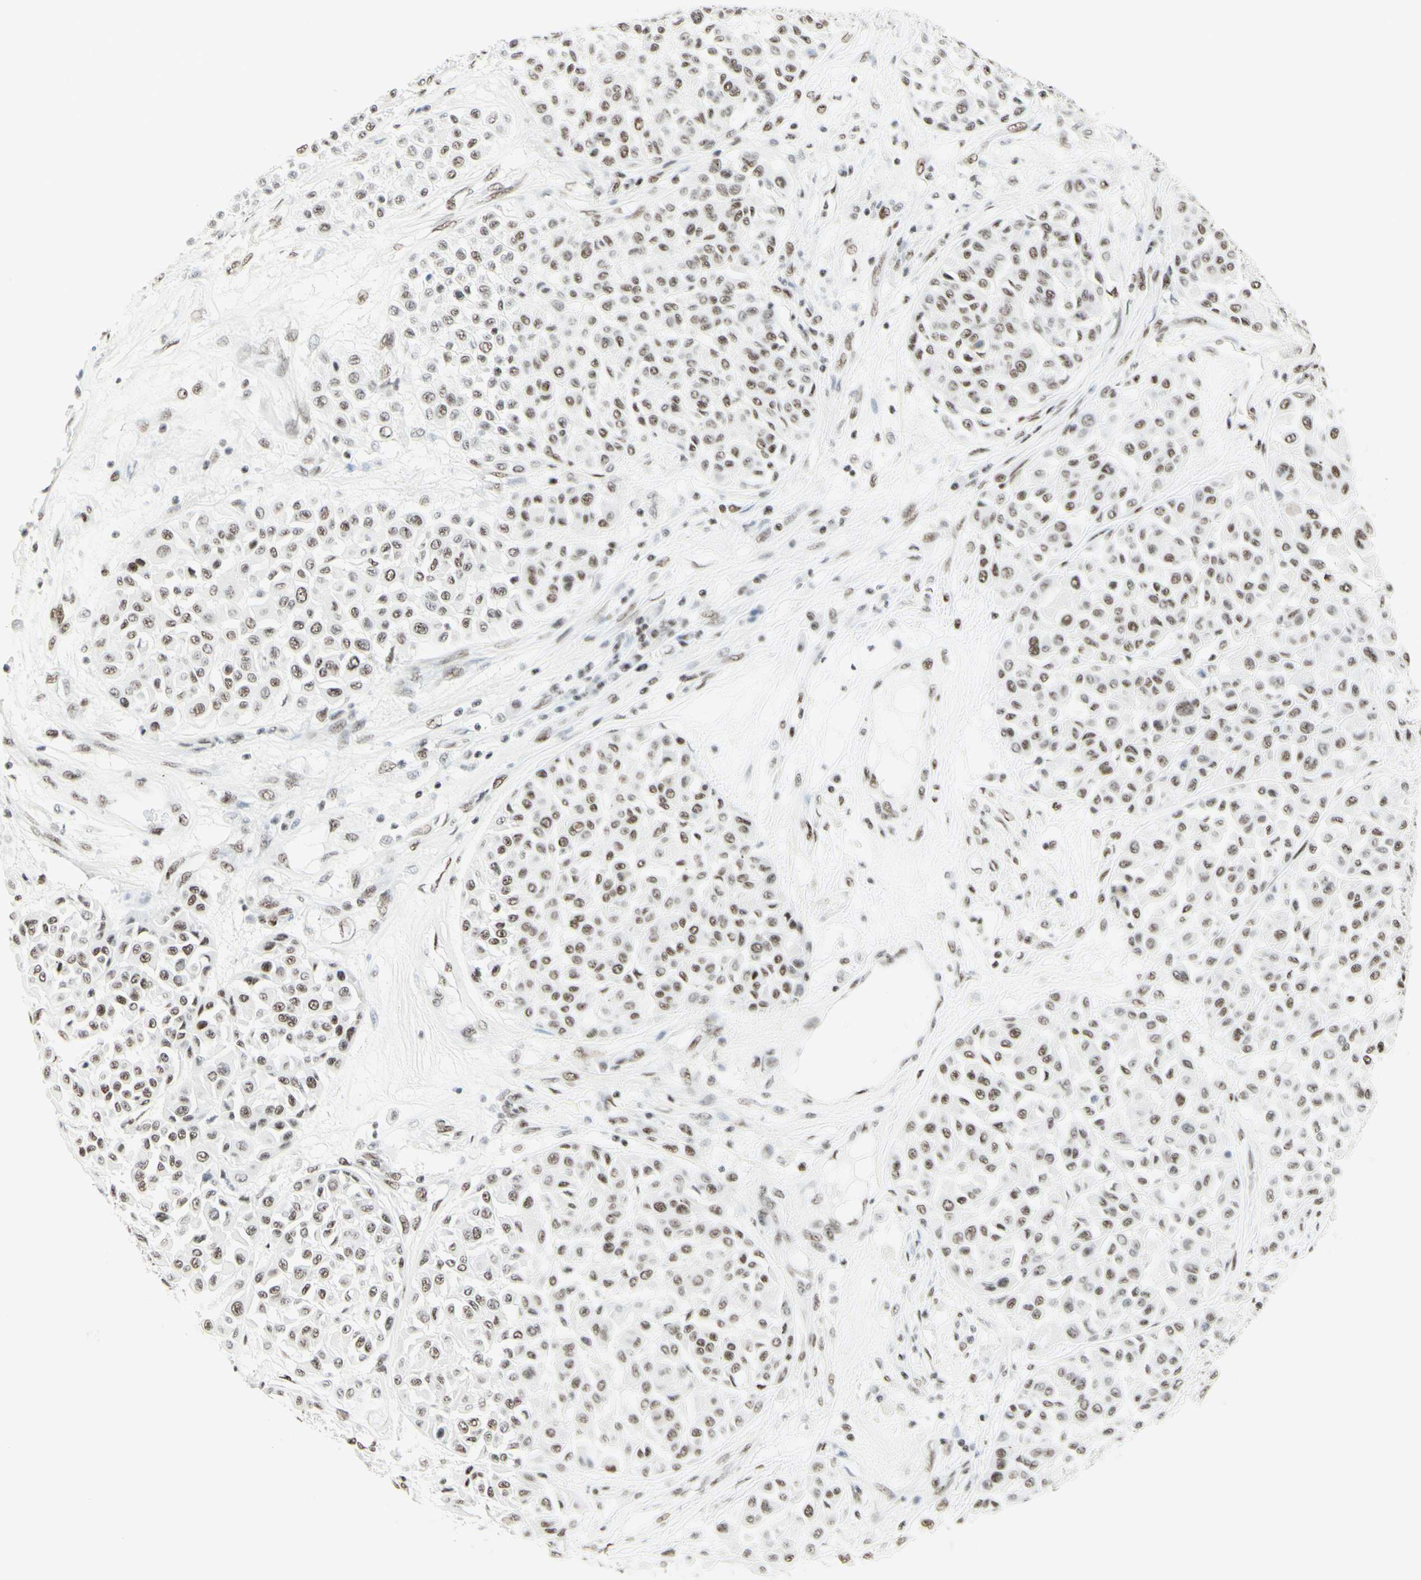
{"staining": {"intensity": "negative", "quantity": "none", "location": "none"}, "tissue": "melanoma", "cell_type": "Tumor cells", "image_type": "cancer", "snomed": [{"axis": "morphology", "description": "Malignant melanoma, Metastatic site"}, {"axis": "topography", "description": "Soft tissue"}], "caption": "Histopathology image shows no significant protein expression in tumor cells of malignant melanoma (metastatic site). Nuclei are stained in blue.", "gene": "WTAP", "patient": {"sex": "male", "age": 41}}